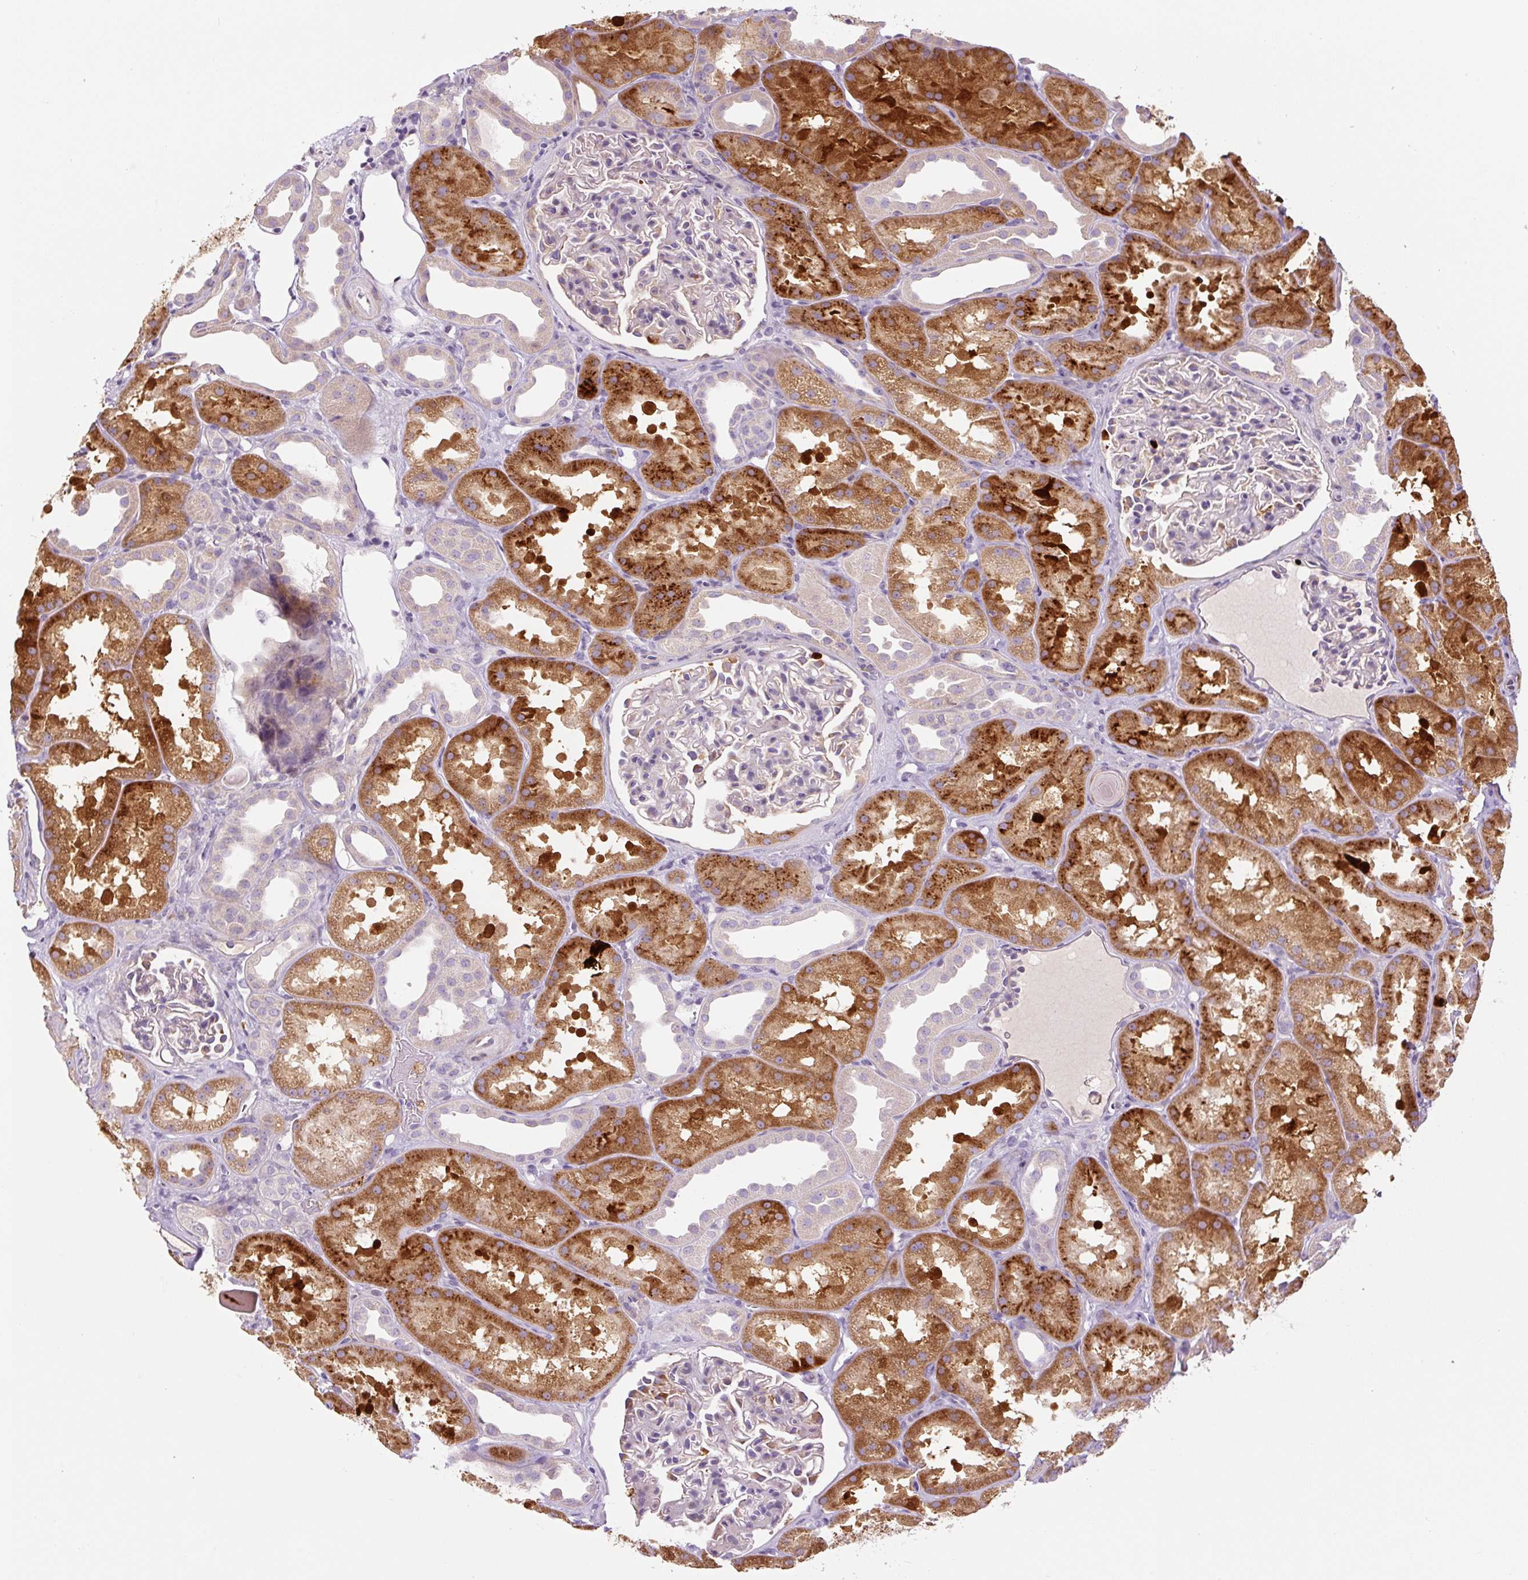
{"staining": {"intensity": "negative", "quantity": "none", "location": "none"}, "tissue": "kidney", "cell_type": "Cells in glomeruli", "image_type": "normal", "snomed": [{"axis": "morphology", "description": "Normal tissue, NOS"}, {"axis": "topography", "description": "Kidney"}], "caption": "Immunohistochemical staining of normal human kidney exhibits no significant positivity in cells in glomeruli.", "gene": "FUT10", "patient": {"sex": "male", "age": 61}}